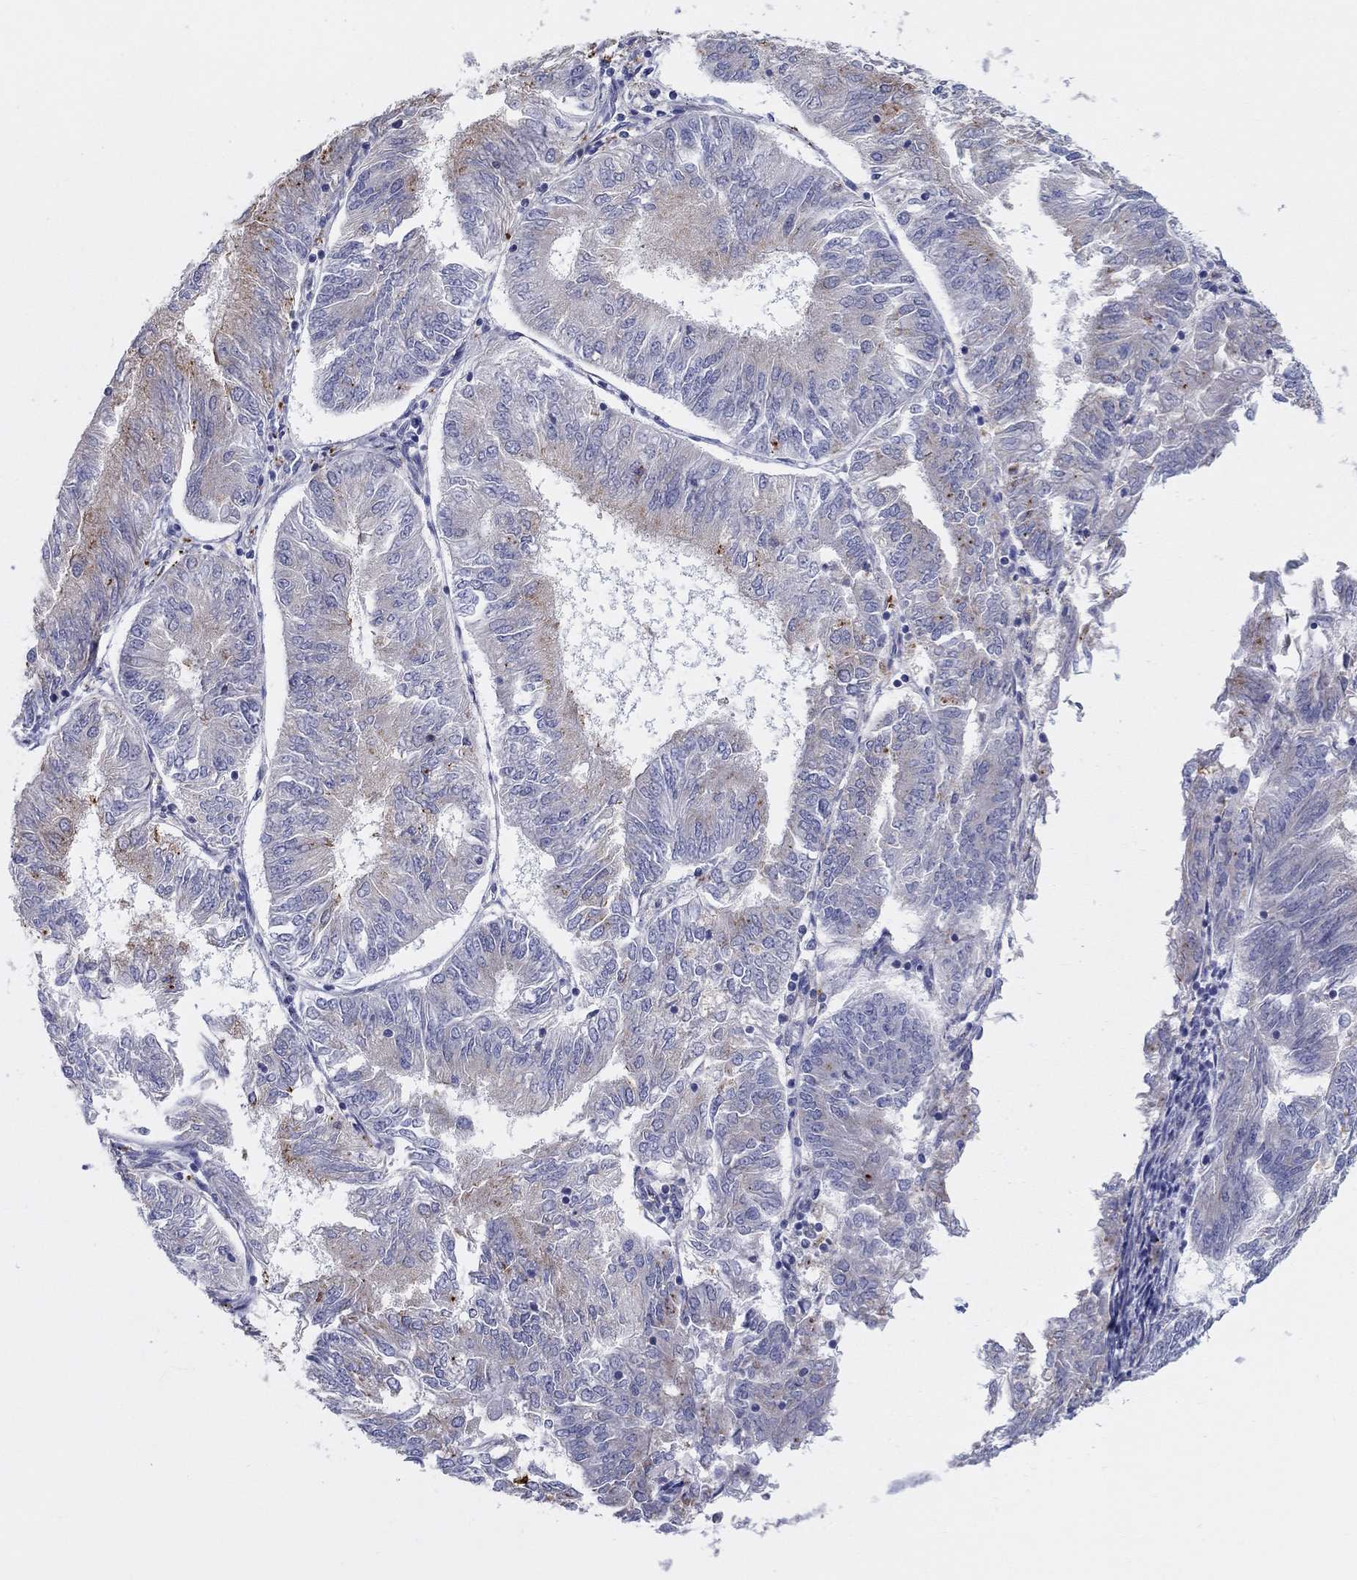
{"staining": {"intensity": "weak", "quantity": "<25%", "location": "cytoplasmic/membranous"}, "tissue": "endometrial cancer", "cell_type": "Tumor cells", "image_type": "cancer", "snomed": [{"axis": "morphology", "description": "Adenocarcinoma, NOS"}, {"axis": "topography", "description": "Endometrium"}], "caption": "Immunohistochemistry (IHC) histopathology image of neoplastic tissue: endometrial cancer stained with DAB (3,3'-diaminobenzidine) demonstrates no significant protein positivity in tumor cells. (Stains: DAB IHC with hematoxylin counter stain, Microscopy: brightfield microscopy at high magnification).", "gene": "BCO2", "patient": {"sex": "female", "age": 58}}